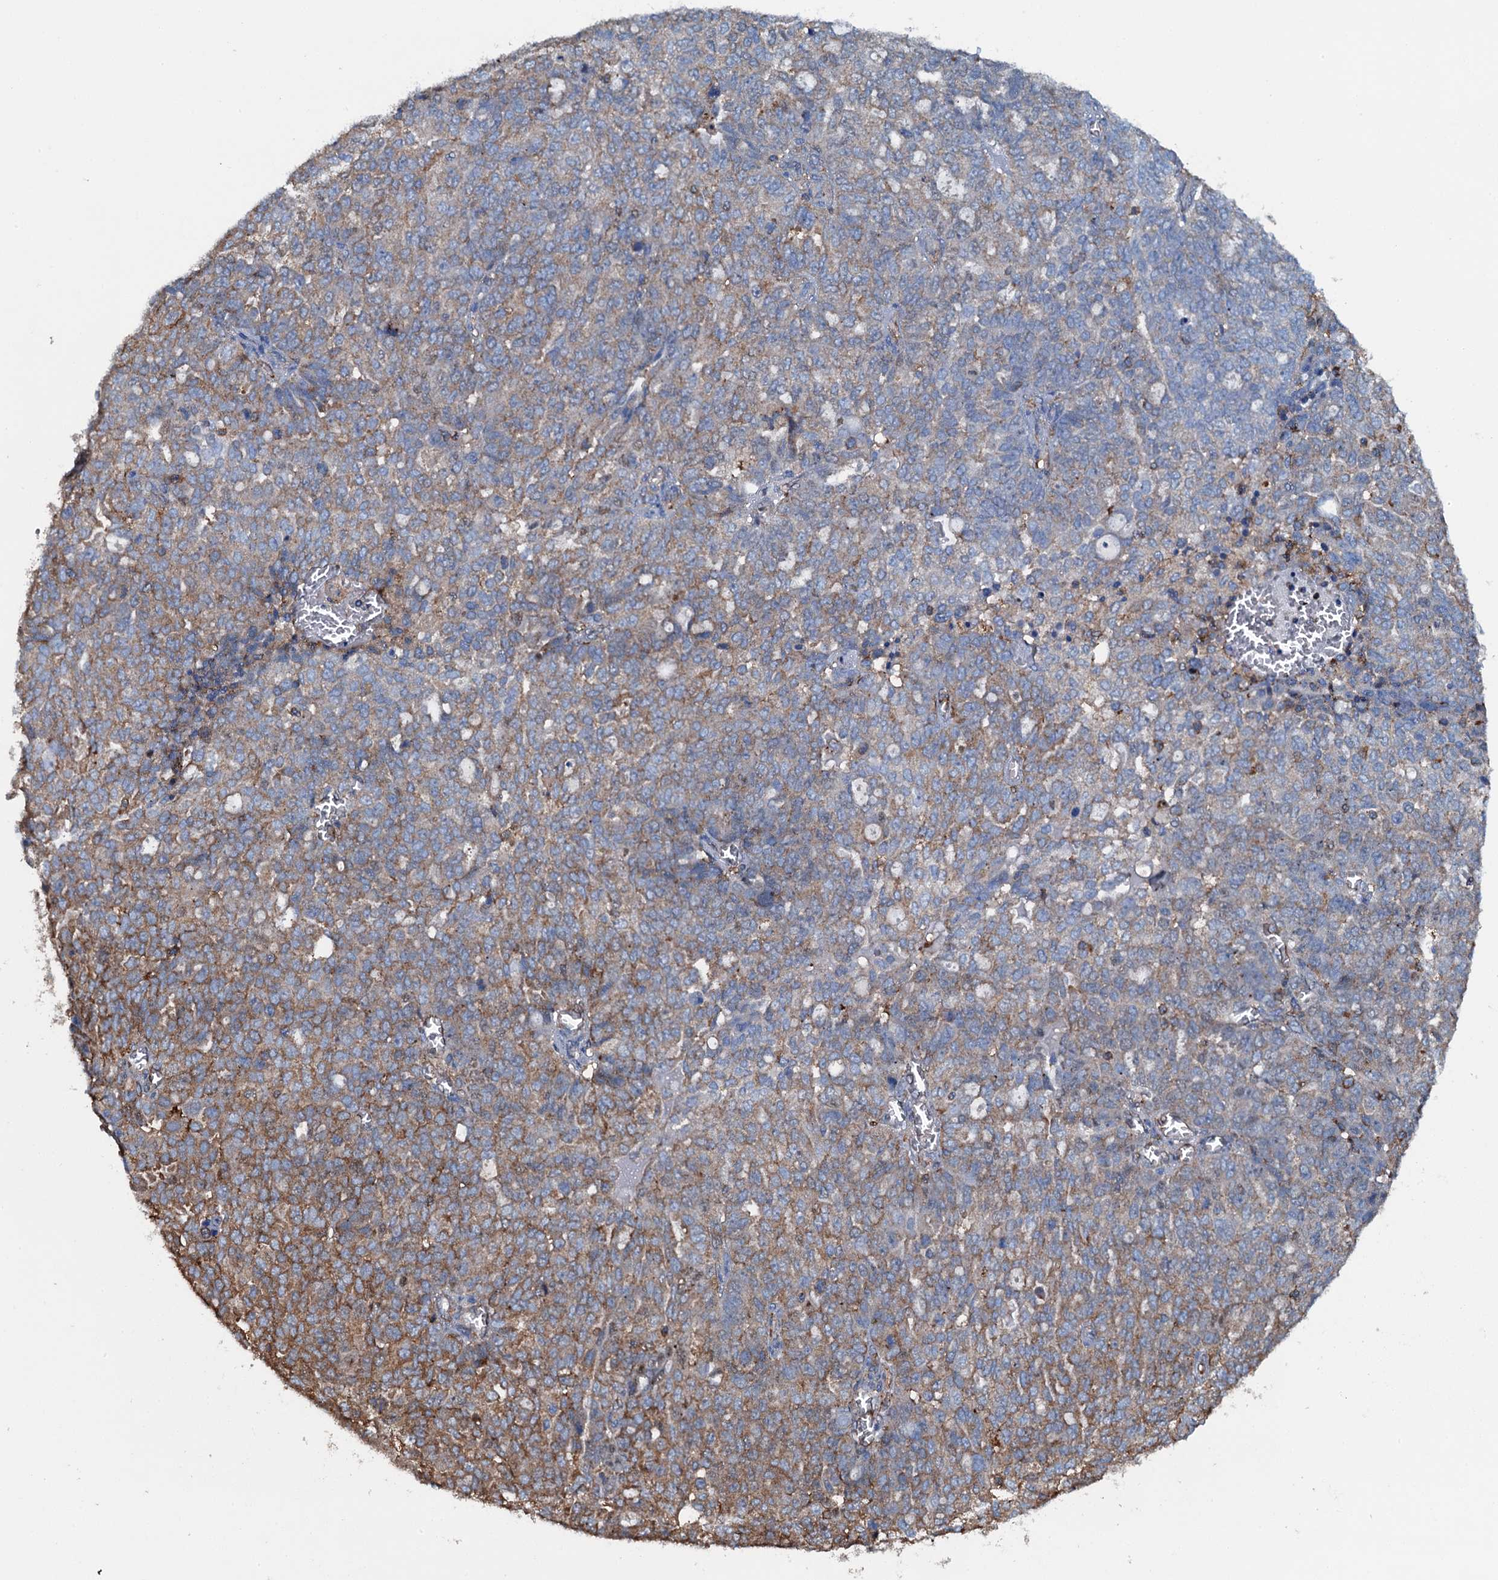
{"staining": {"intensity": "moderate", "quantity": "25%-75%", "location": "cytoplasmic/membranous"}, "tissue": "ovarian cancer", "cell_type": "Tumor cells", "image_type": "cancer", "snomed": [{"axis": "morphology", "description": "Cystadenocarcinoma, serous, NOS"}, {"axis": "topography", "description": "Soft tissue"}, {"axis": "topography", "description": "Ovary"}], "caption": "Ovarian serous cystadenocarcinoma tissue exhibits moderate cytoplasmic/membranous expression in approximately 25%-75% of tumor cells, visualized by immunohistochemistry.", "gene": "MS4A4E", "patient": {"sex": "female", "age": 57}}